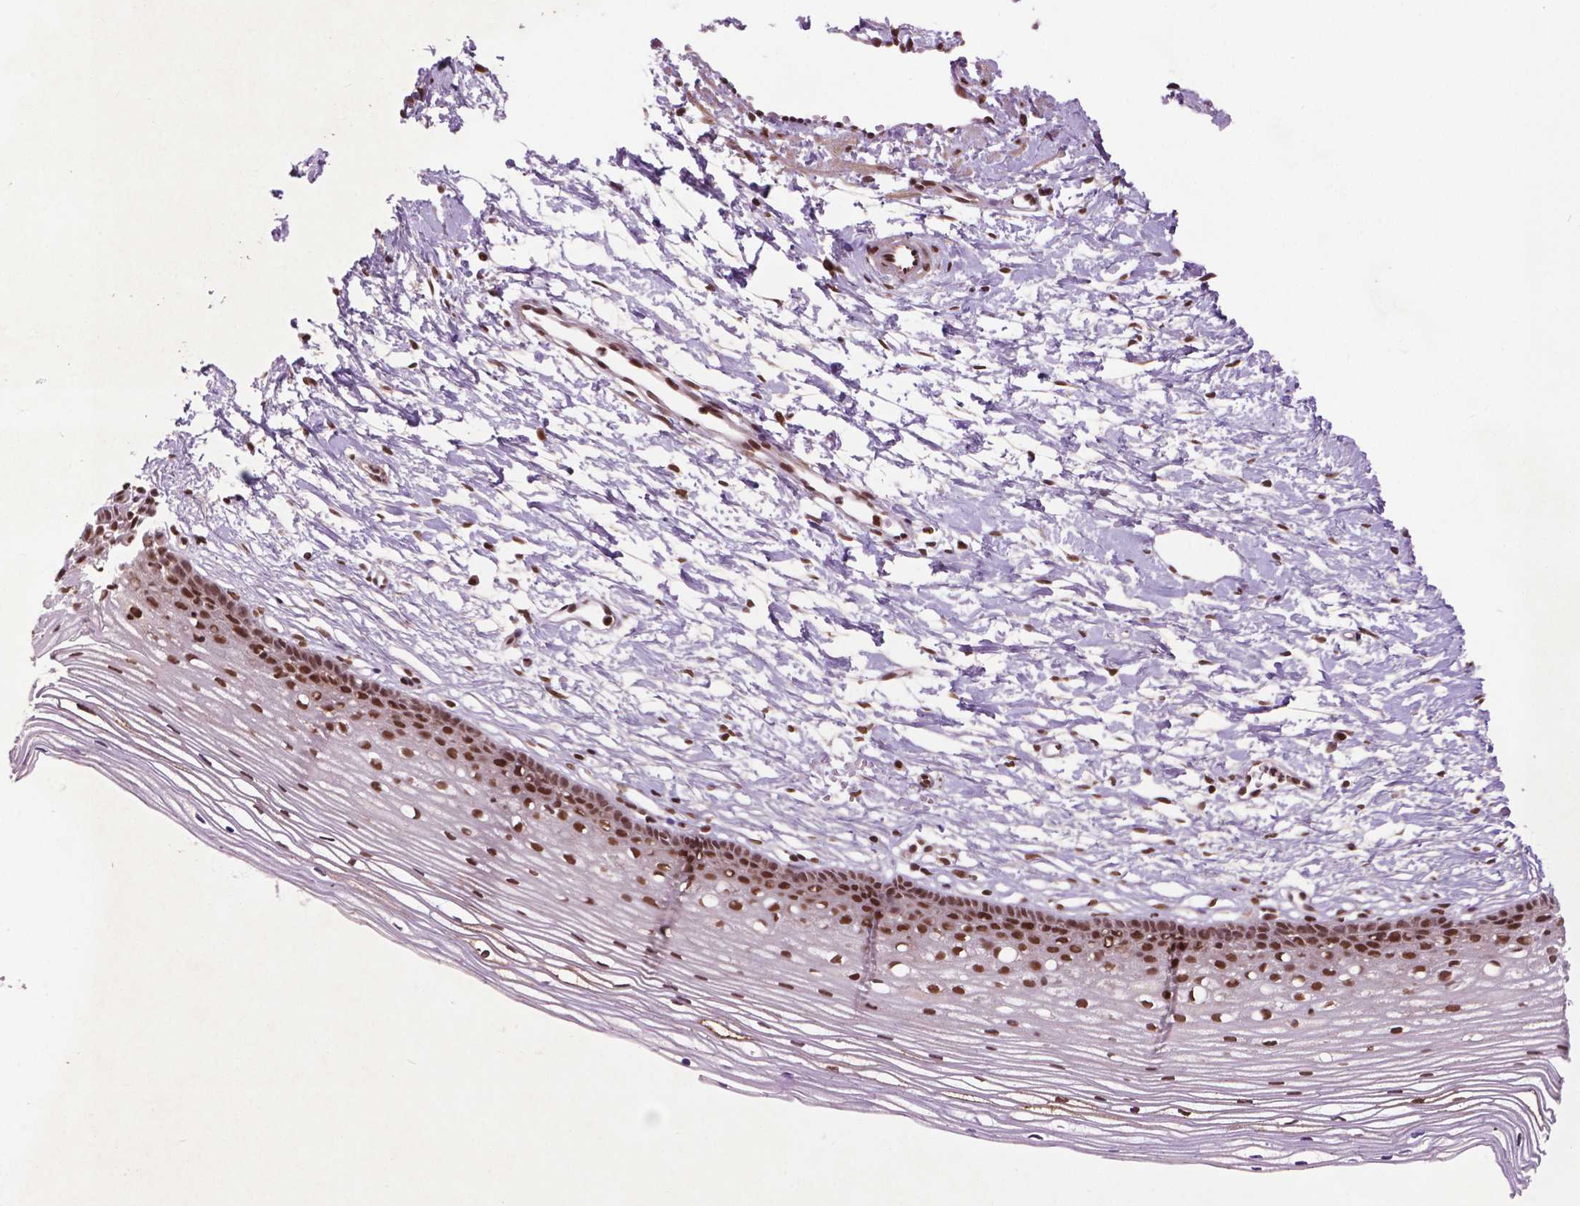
{"staining": {"intensity": "strong", "quantity": ">75%", "location": "nuclear"}, "tissue": "cervix", "cell_type": "Glandular cells", "image_type": "normal", "snomed": [{"axis": "morphology", "description": "Normal tissue, NOS"}, {"axis": "topography", "description": "Cervix"}], "caption": "A brown stain labels strong nuclear staining of a protein in glandular cells of unremarkable cervix.", "gene": "SIRT6", "patient": {"sex": "female", "age": 40}}